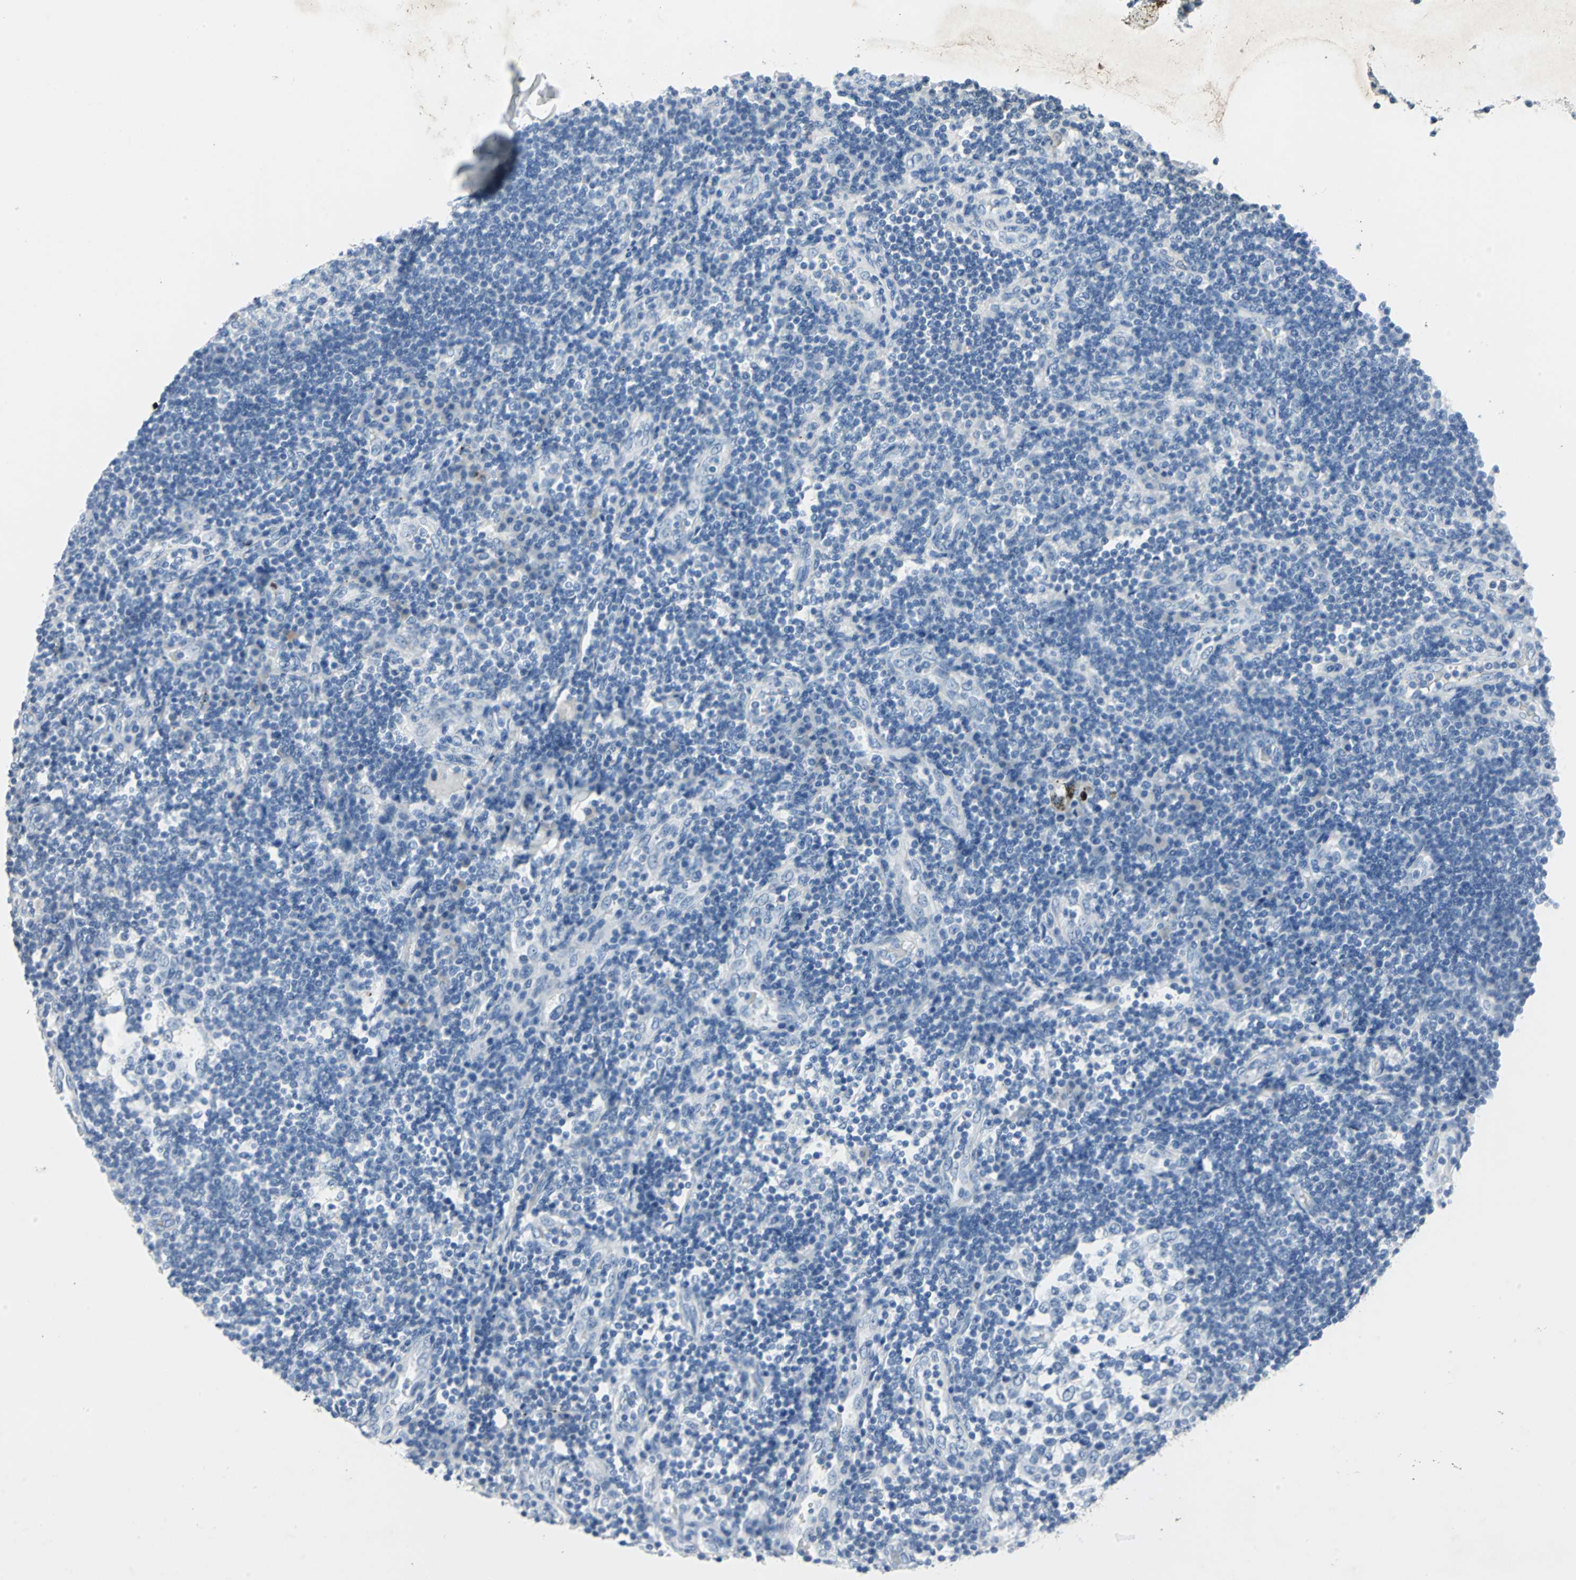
{"staining": {"intensity": "negative", "quantity": "none", "location": "none"}, "tissue": "lymph node", "cell_type": "Germinal center cells", "image_type": "normal", "snomed": [{"axis": "morphology", "description": "Normal tissue, NOS"}, {"axis": "morphology", "description": "Squamous cell carcinoma, metastatic, NOS"}, {"axis": "topography", "description": "Lymph node"}], "caption": "This is an immunohistochemistry micrograph of unremarkable human lymph node. There is no staining in germinal center cells.", "gene": "SFN", "patient": {"sex": "female", "age": 53}}